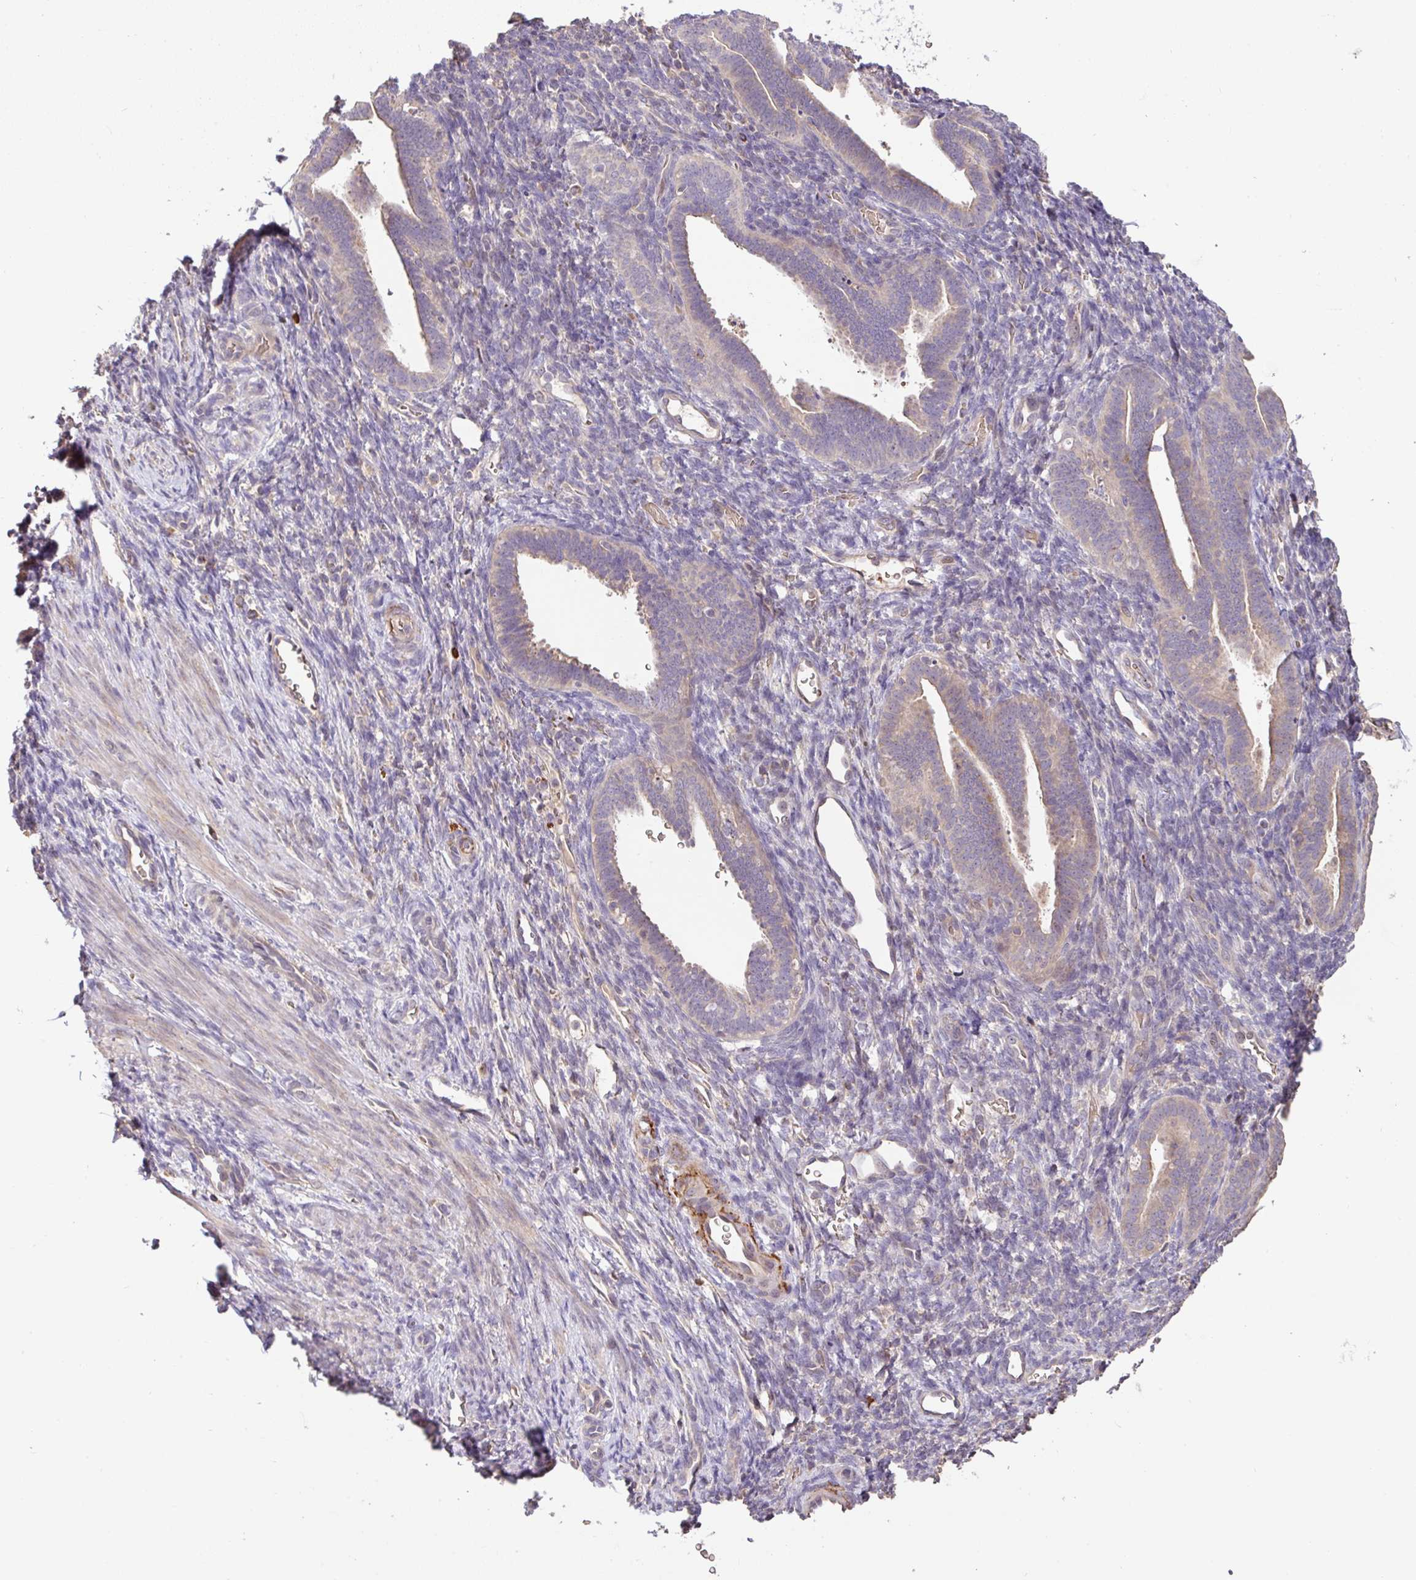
{"staining": {"intensity": "negative", "quantity": "none", "location": "none"}, "tissue": "endometrium", "cell_type": "Cells in endometrial stroma", "image_type": "normal", "snomed": [{"axis": "morphology", "description": "Normal tissue, NOS"}, {"axis": "topography", "description": "Endometrium"}], "caption": "IHC of benign endometrium reveals no staining in cells in endometrial stroma. (DAB IHC visualized using brightfield microscopy, high magnification).", "gene": "C1QTNF9B", "patient": {"sex": "female", "age": 34}}